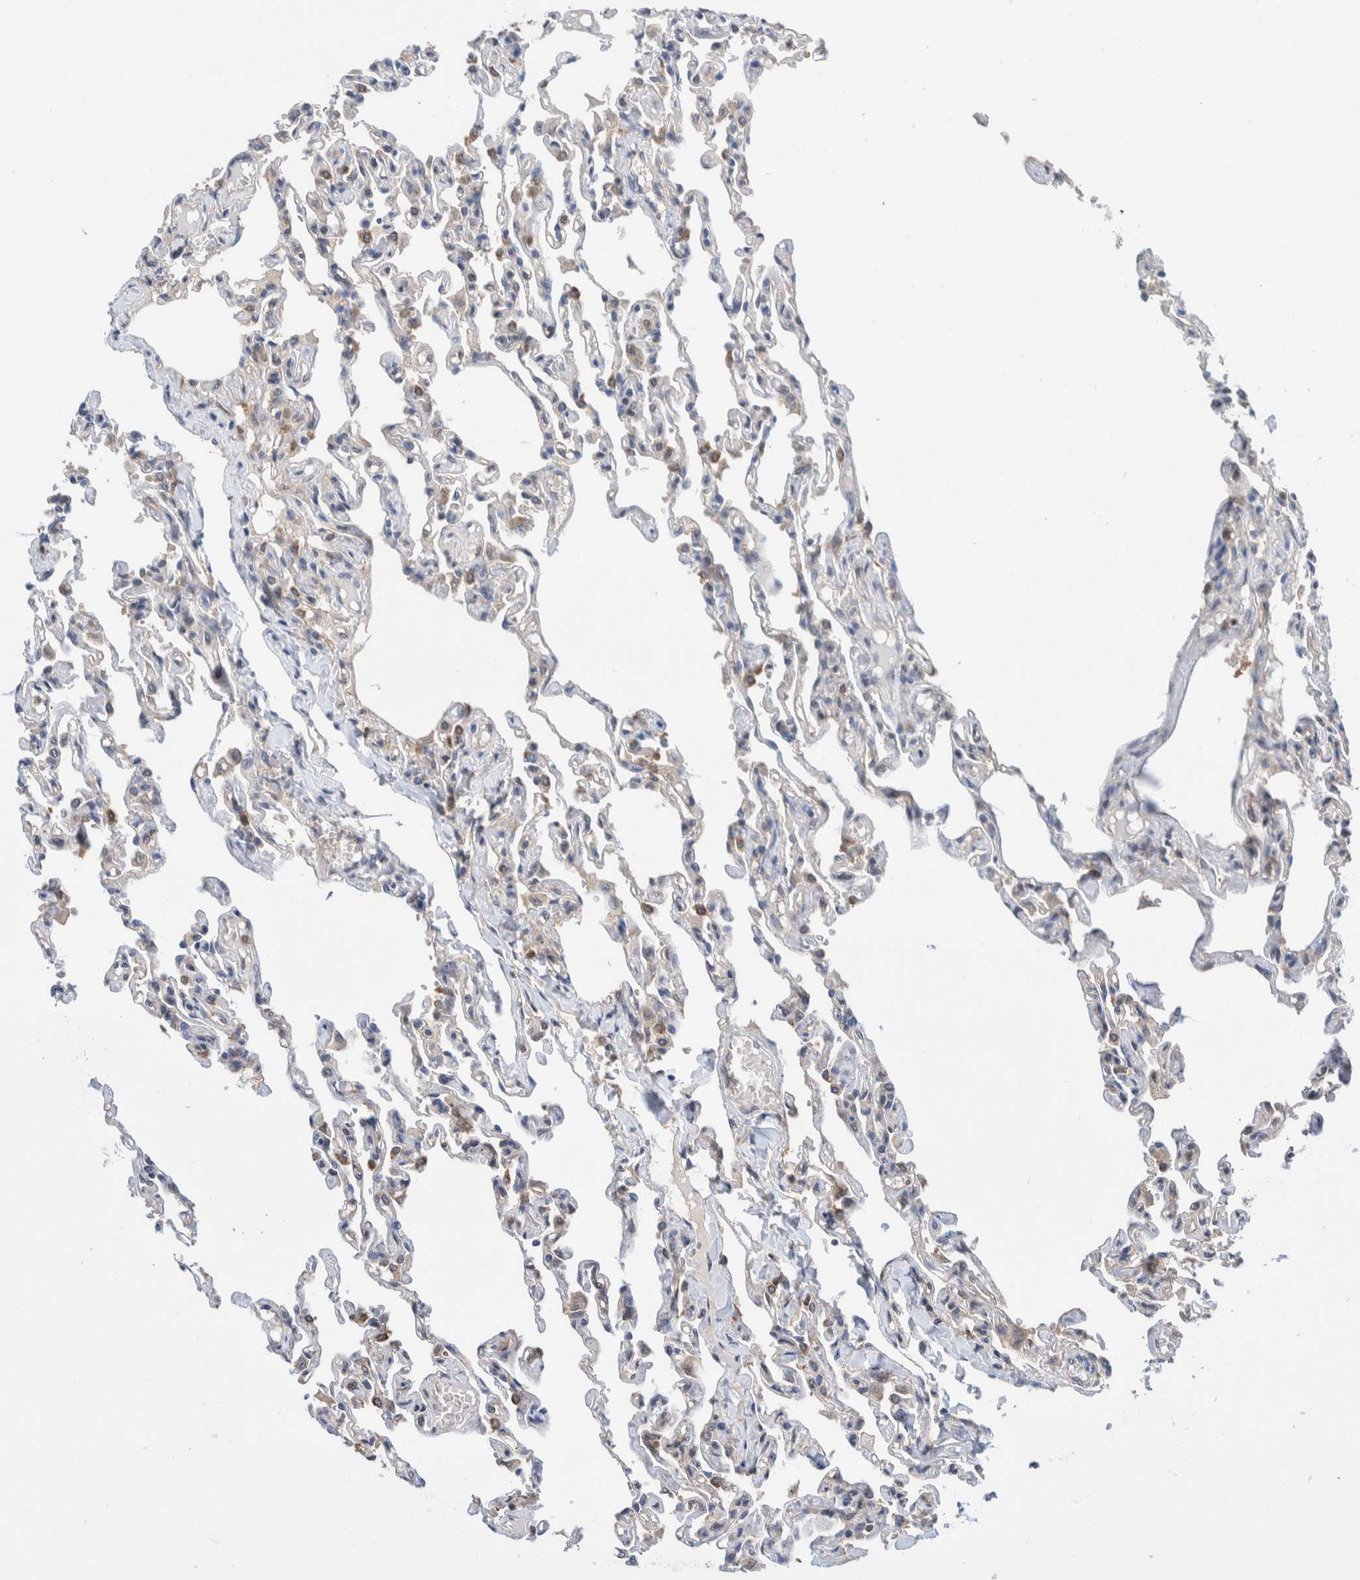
{"staining": {"intensity": "weak", "quantity": "<25%", "location": "cytoplasmic/membranous"}, "tissue": "lung", "cell_type": "Alveolar cells", "image_type": "normal", "snomed": [{"axis": "morphology", "description": "Normal tissue, NOS"}, {"axis": "topography", "description": "Lung"}], "caption": "An IHC image of normal lung is shown. There is no staining in alveolar cells of lung.", "gene": "PFAS", "patient": {"sex": "male", "age": 21}}